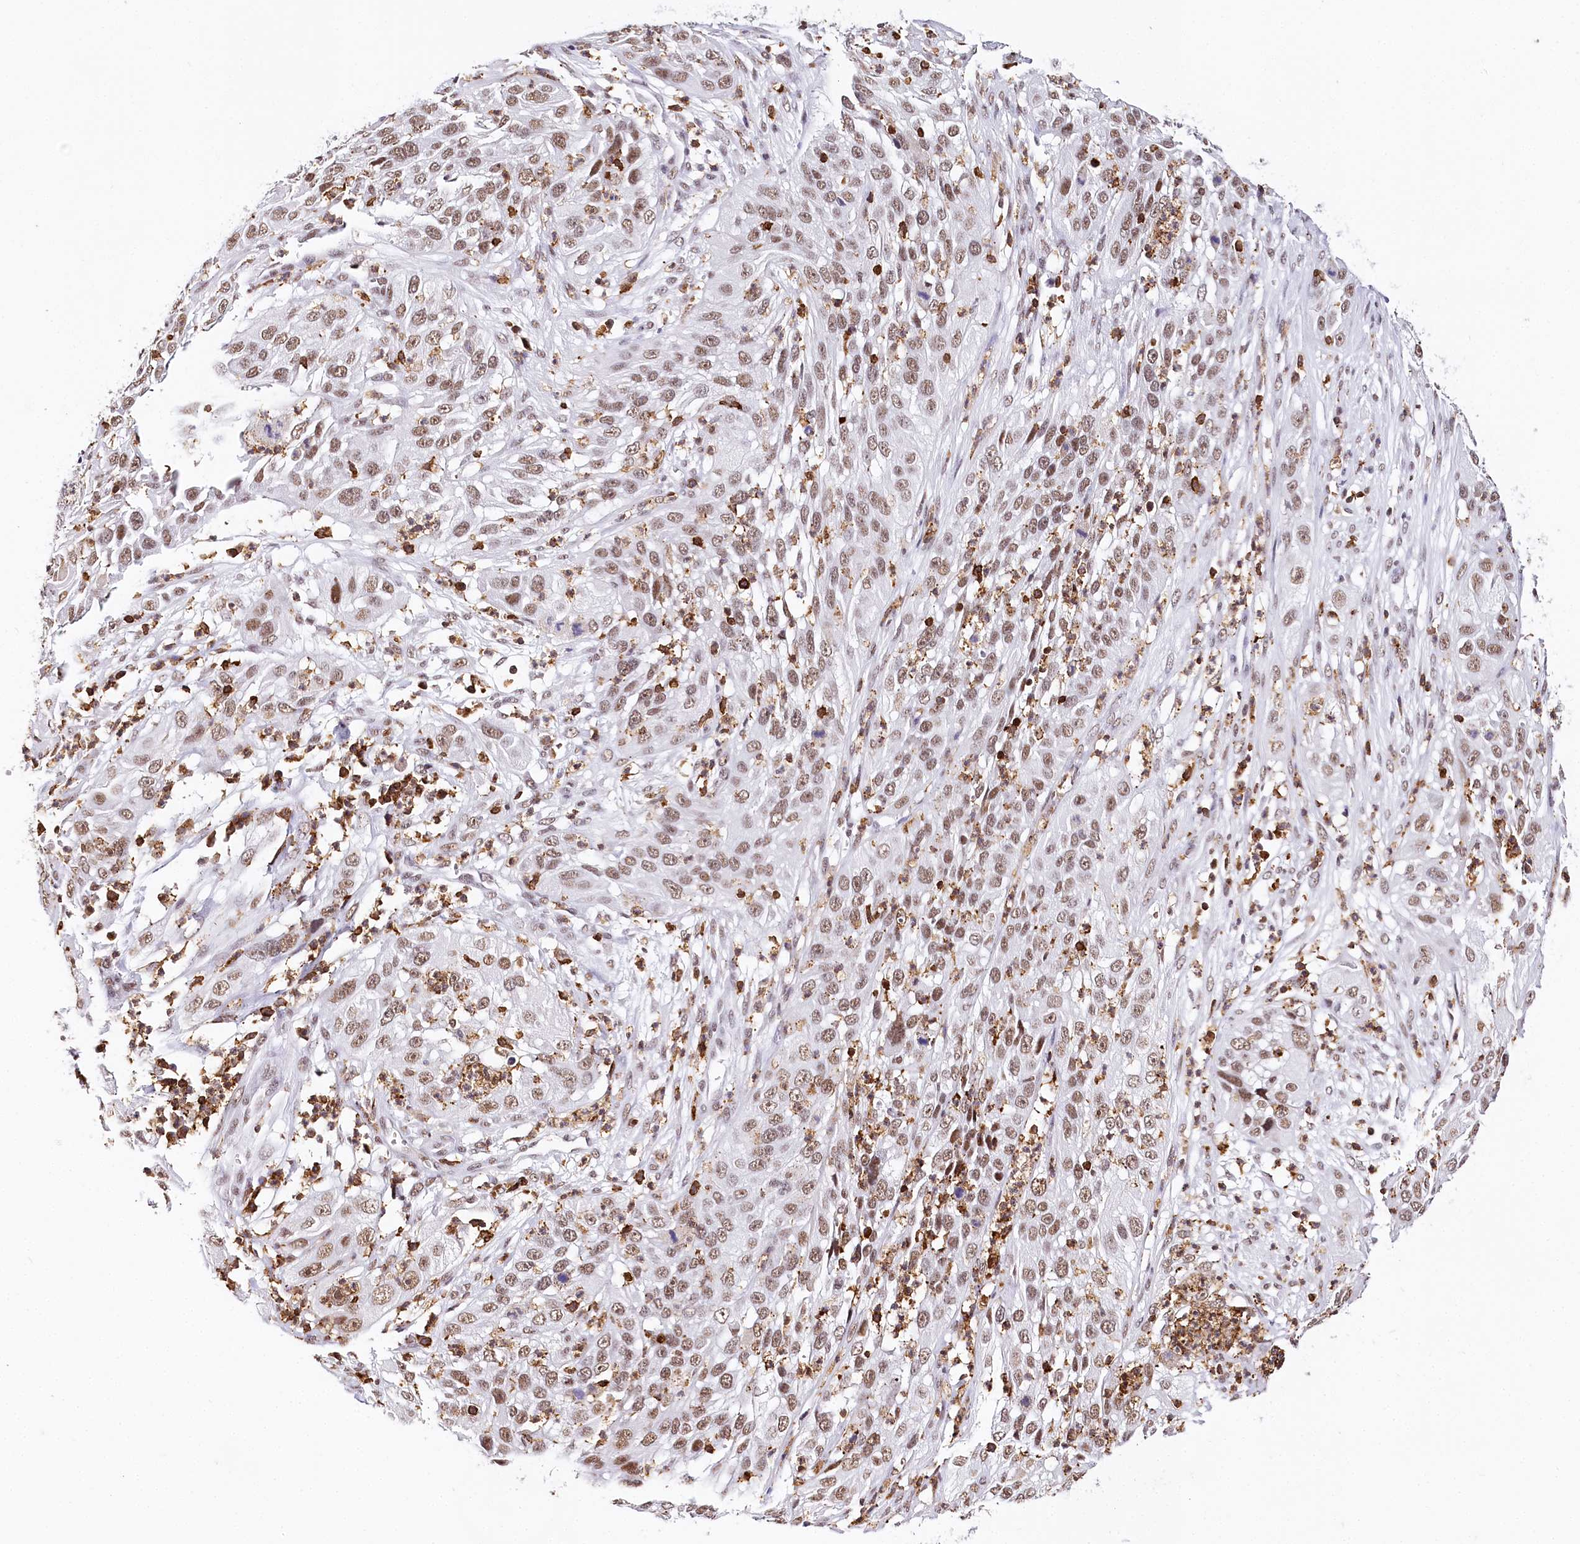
{"staining": {"intensity": "moderate", "quantity": ">75%", "location": "nuclear"}, "tissue": "cervical cancer", "cell_type": "Tumor cells", "image_type": "cancer", "snomed": [{"axis": "morphology", "description": "Squamous cell carcinoma, NOS"}, {"axis": "topography", "description": "Cervix"}], "caption": "Immunohistochemistry of squamous cell carcinoma (cervical) demonstrates medium levels of moderate nuclear expression in about >75% of tumor cells.", "gene": "BARD1", "patient": {"sex": "female", "age": 32}}